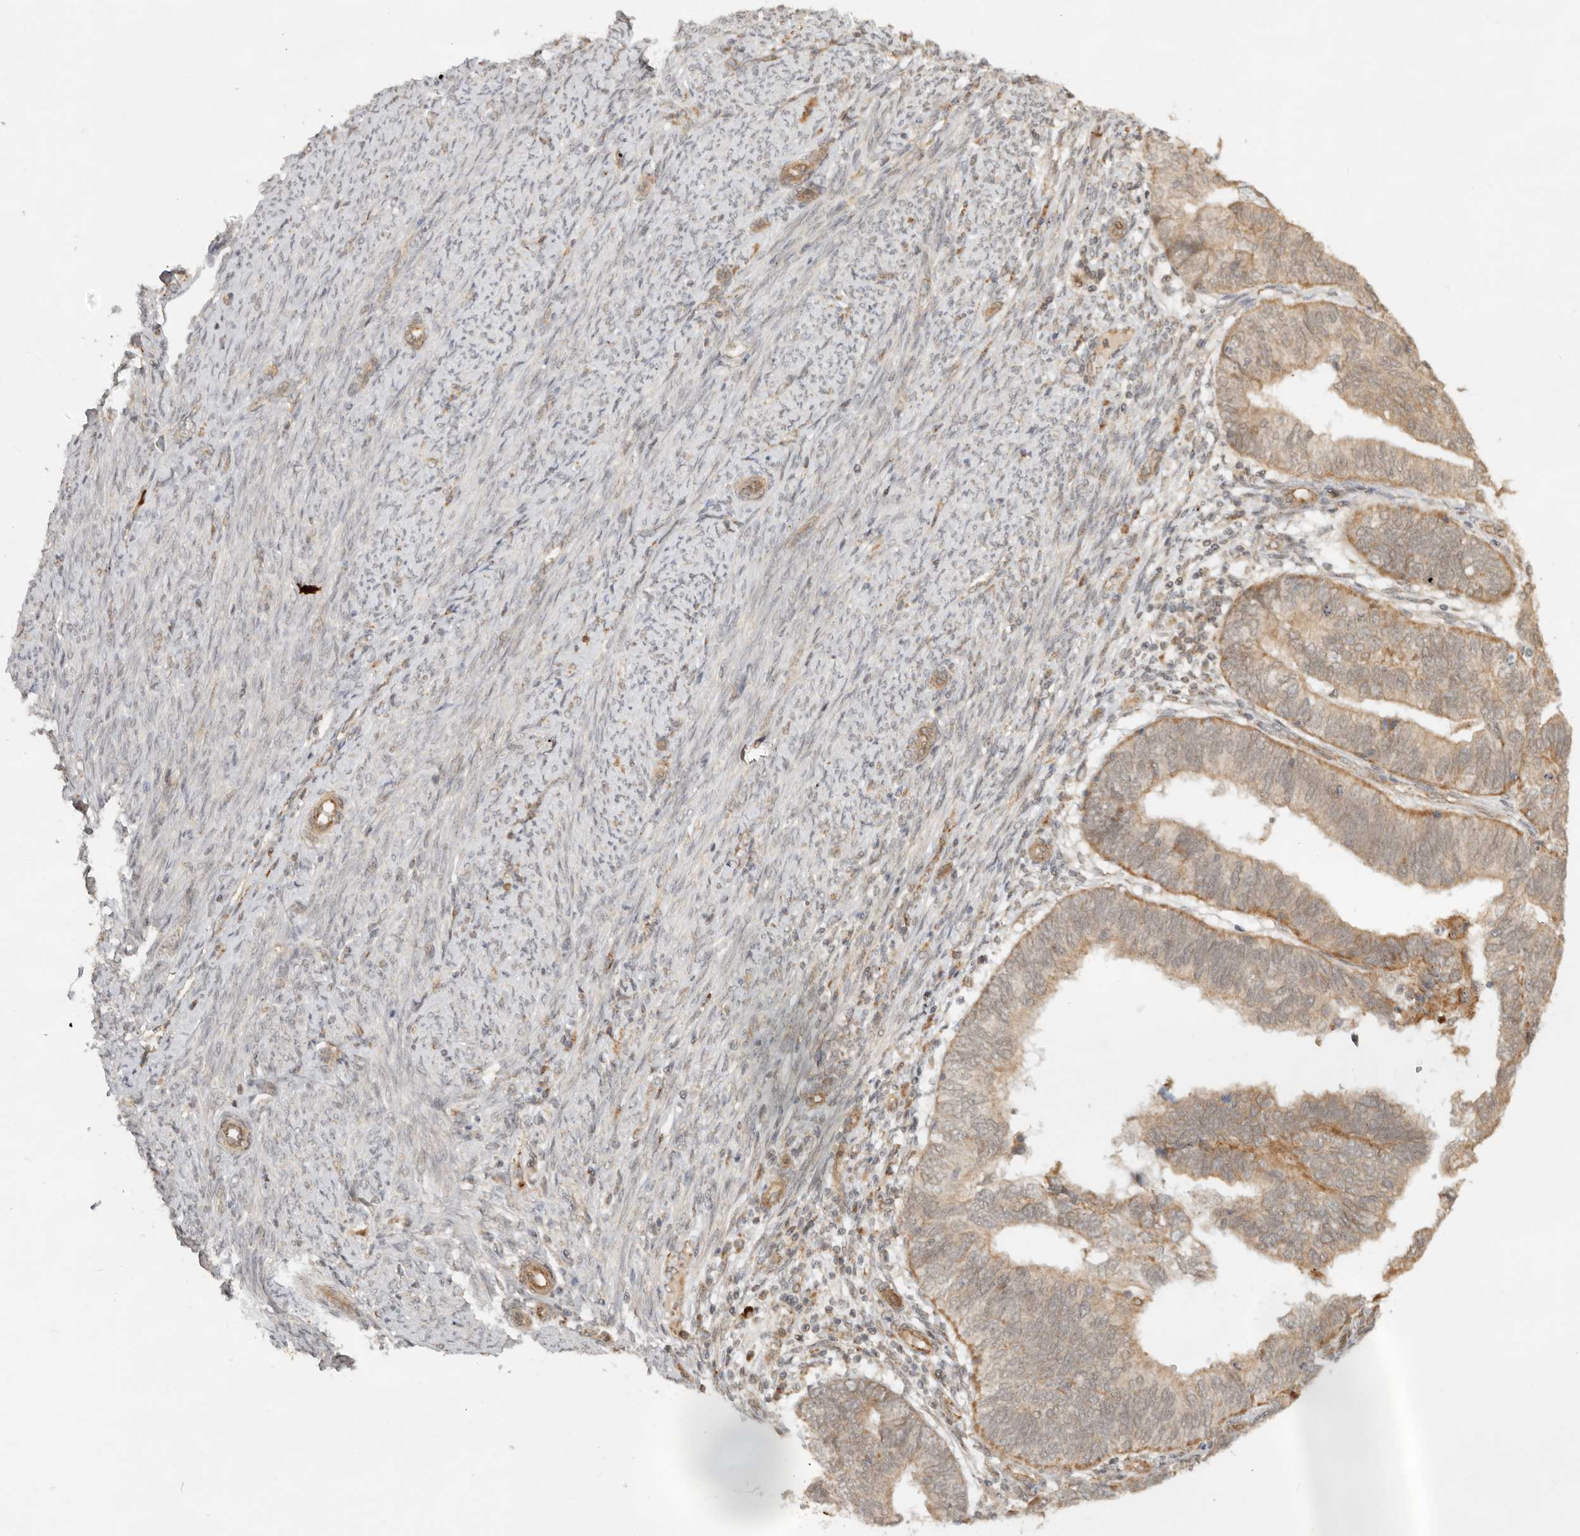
{"staining": {"intensity": "moderate", "quantity": "<25%", "location": "cytoplasmic/membranous"}, "tissue": "endometrial cancer", "cell_type": "Tumor cells", "image_type": "cancer", "snomed": [{"axis": "morphology", "description": "Adenocarcinoma, NOS"}, {"axis": "topography", "description": "Uterus"}], "caption": "Immunohistochemistry (IHC) of human endometrial adenocarcinoma demonstrates low levels of moderate cytoplasmic/membranous positivity in approximately <25% of tumor cells. The staining was performed using DAB (3,3'-diaminobenzidine), with brown indicating positive protein expression. Nuclei are stained blue with hematoxylin.", "gene": "BAALC", "patient": {"sex": "female", "age": 77}}